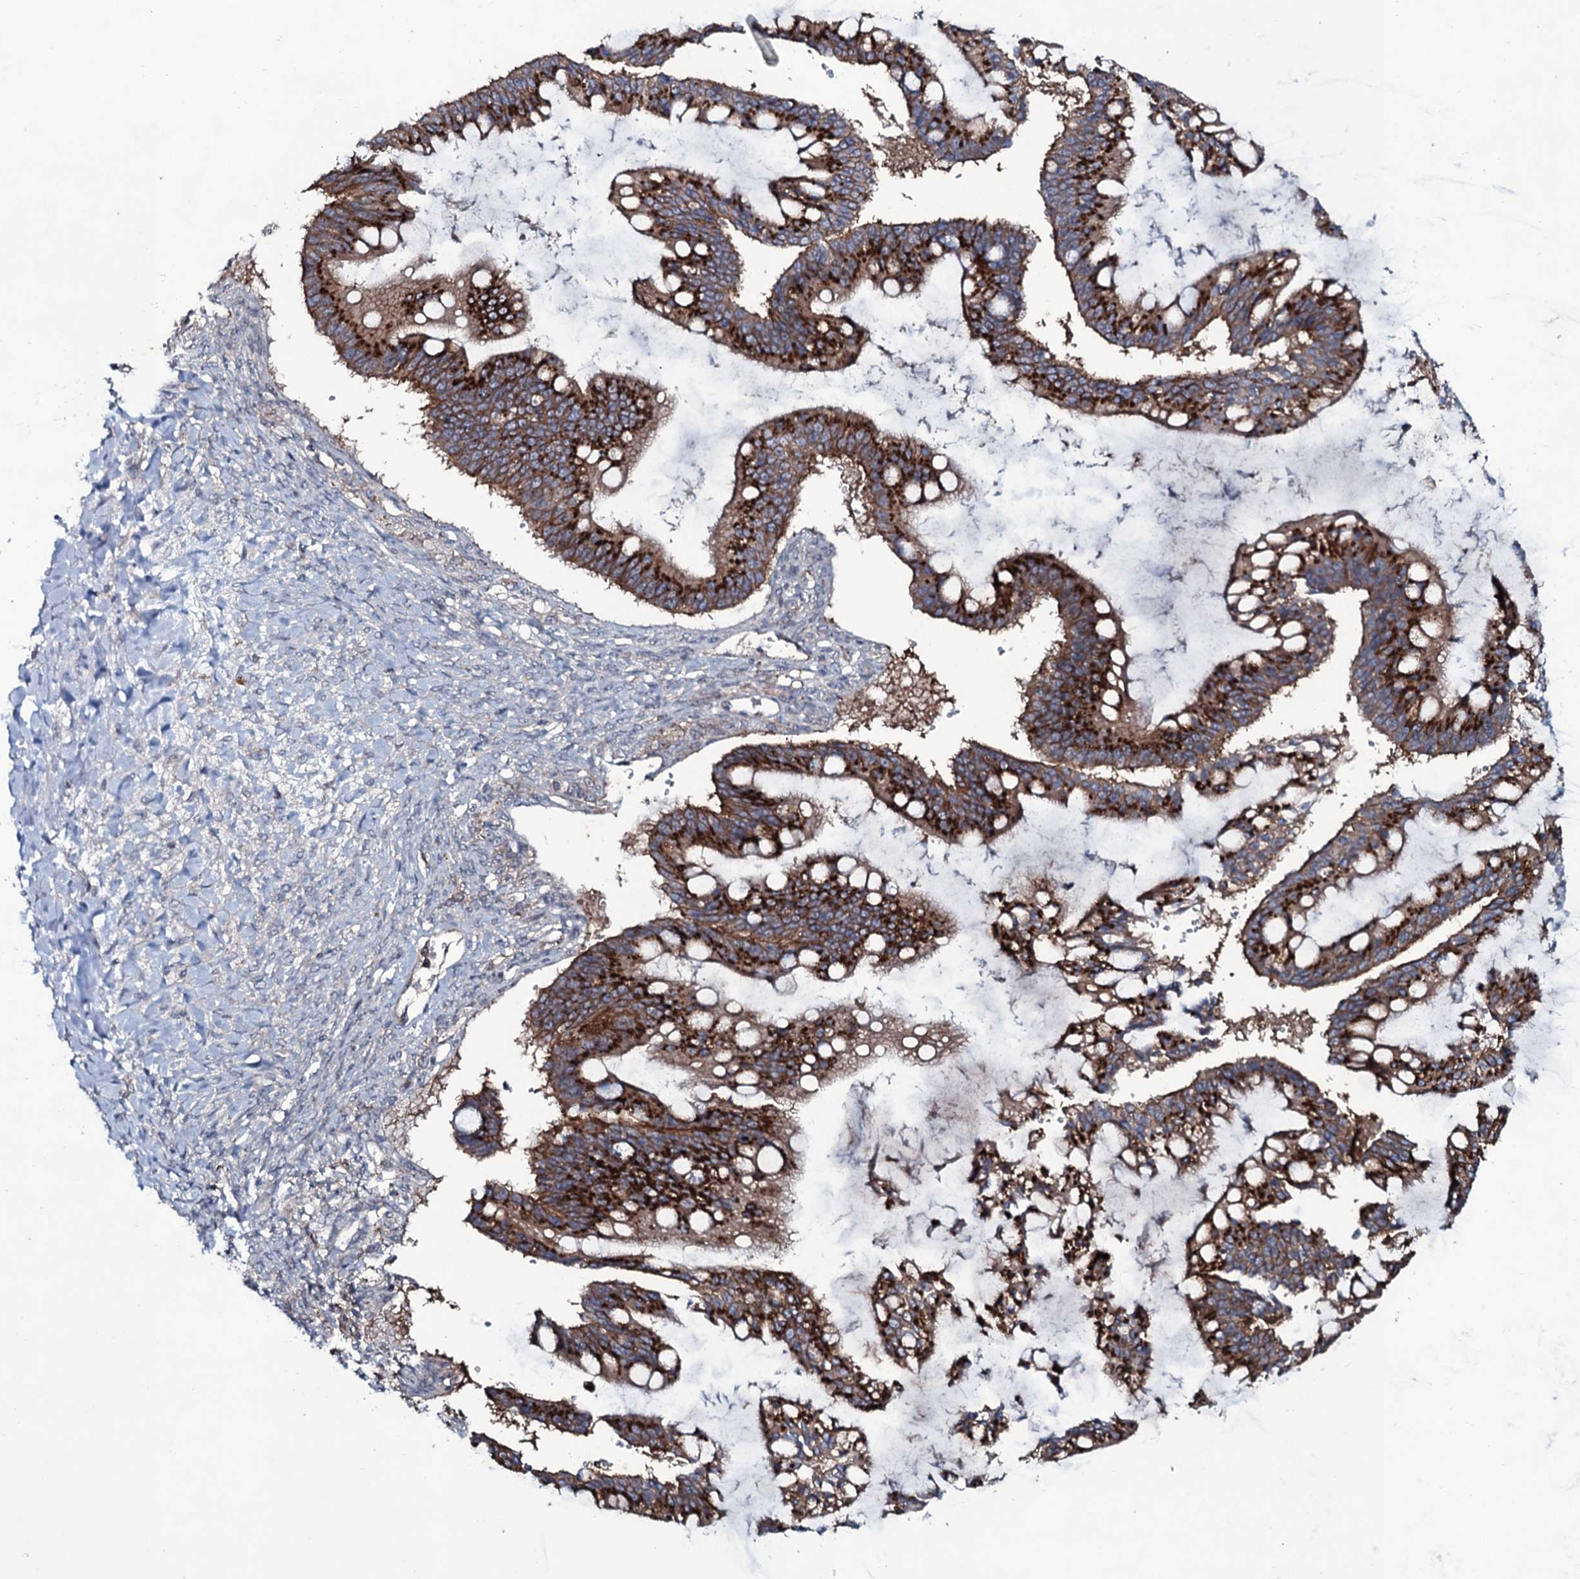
{"staining": {"intensity": "strong", "quantity": ">75%", "location": "cytoplasmic/membranous"}, "tissue": "ovarian cancer", "cell_type": "Tumor cells", "image_type": "cancer", "snomed": [{"axis": "morphology", "description": "Cystadenocarcinoma, mucinous, NOS"}, {"axis": "topography", "description": "Ovary"}], "caption": "Immunohistochemistry histopathology image of neoplastic tissue: human ovarian mucinous cystadenocarcinoma stained using immunohistochemistry (IHC) displays high levels of strong protein expression localized specifically in the cytoplasmic/membranous of tumor cells, appearing as a cytoplasmic/membranous brown color.", "gene": "SNAP23", "patient": {"sex": "female", "age": 73}}